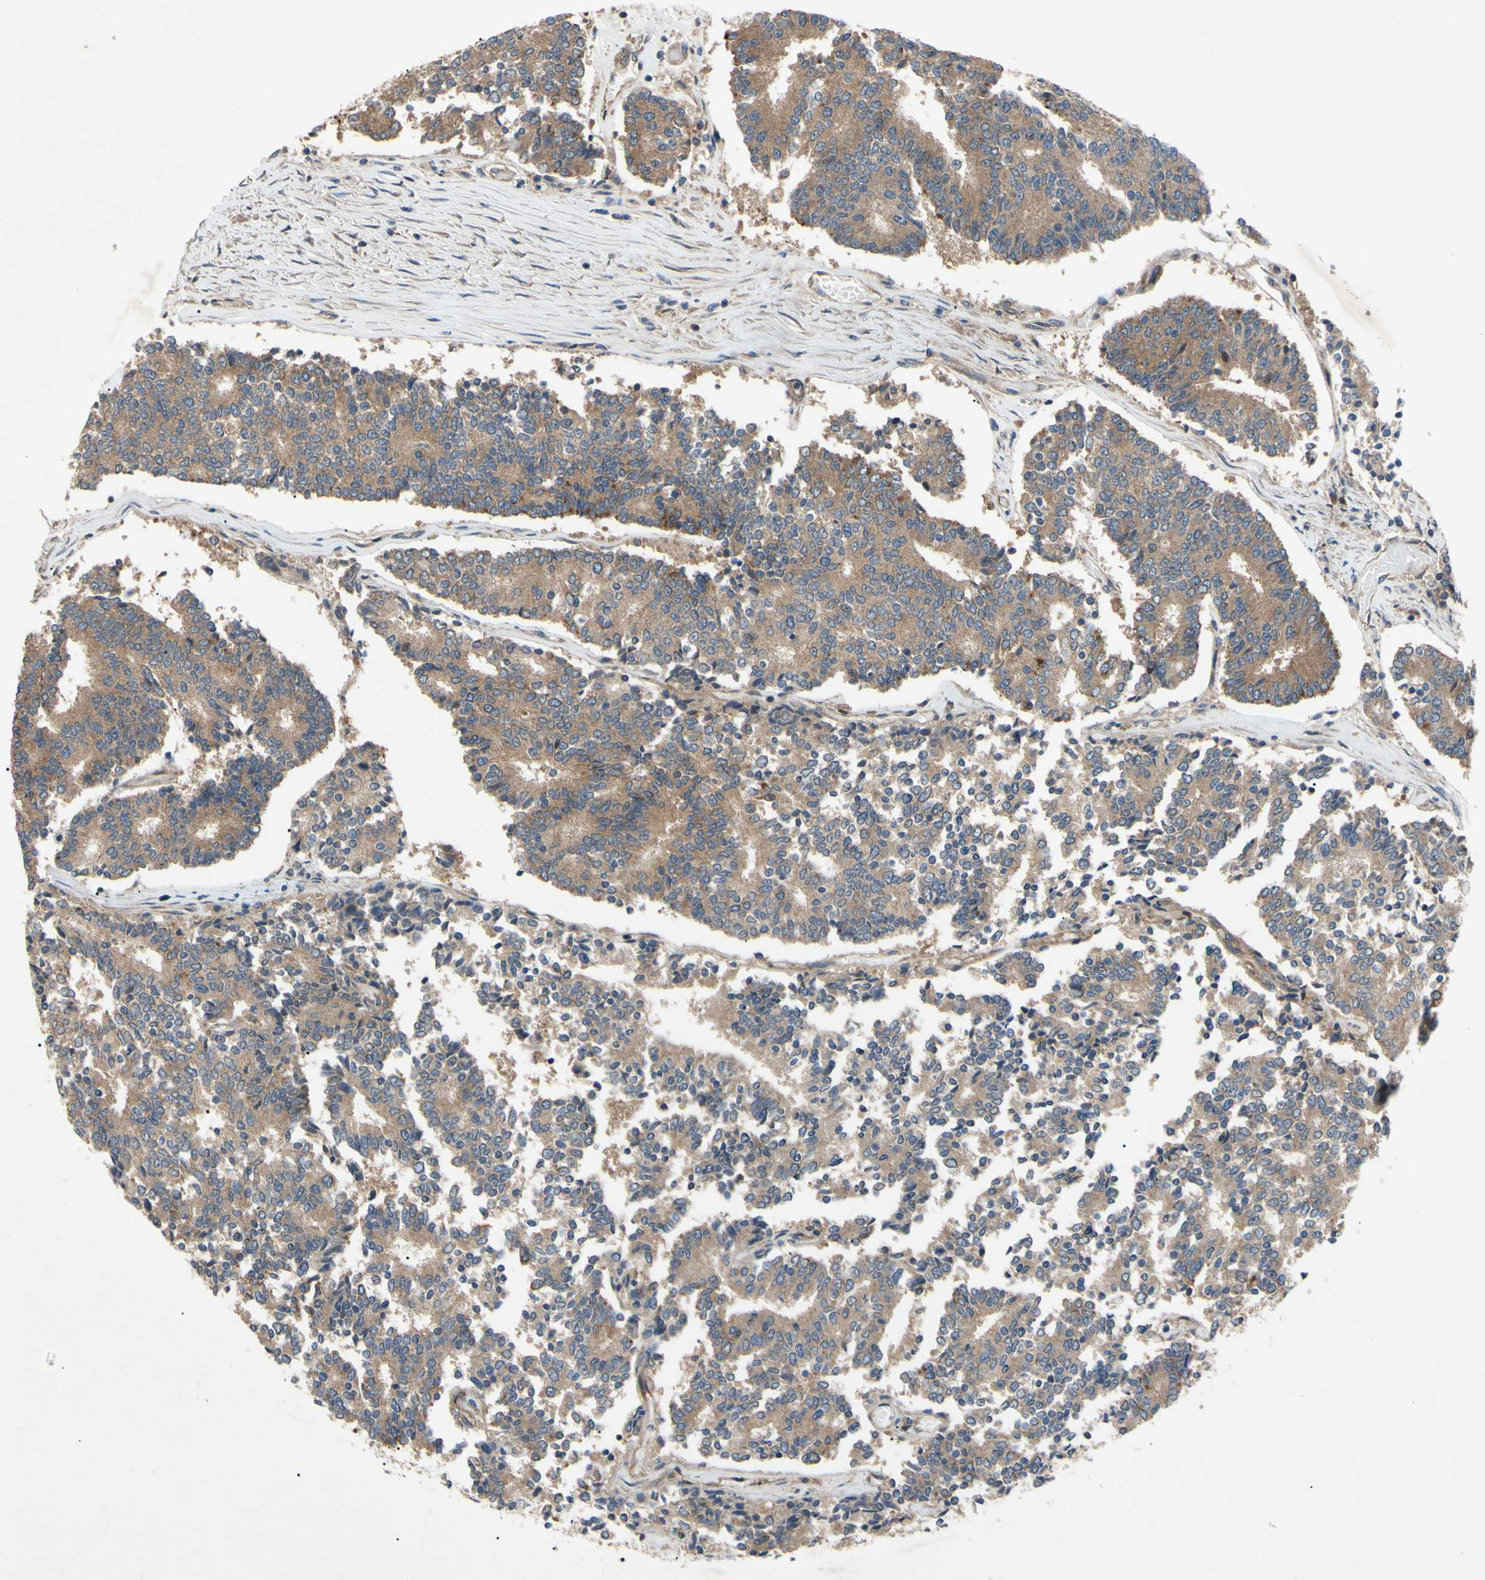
{"staining": {"intensity": "moderate", "quantity": ">75%", "location": "cytoplasmic/membranous"}, "tissue": "prostate cancer", "cell_type": "Tumor cells", "image_type": "cancer", "snomed": [{"axis": "morphology", "description": "Normal tissue, NOS"}, {"axis": "morphology", "description": "Adenocarcinoma, High grade"}, {"axis": "topography", "description": "Prostate"}, {"axis": "topography", "description": "Seminal veicle"}], "caption": "Protein staining of prostate cancer (high-grade adenocarcinoma) tissue shows moderate cytoplasmic/membranous positivity in about >75% of tumor cells.", "gene": "HILPDA", "patient": {"sex": "male", "age": 55}}